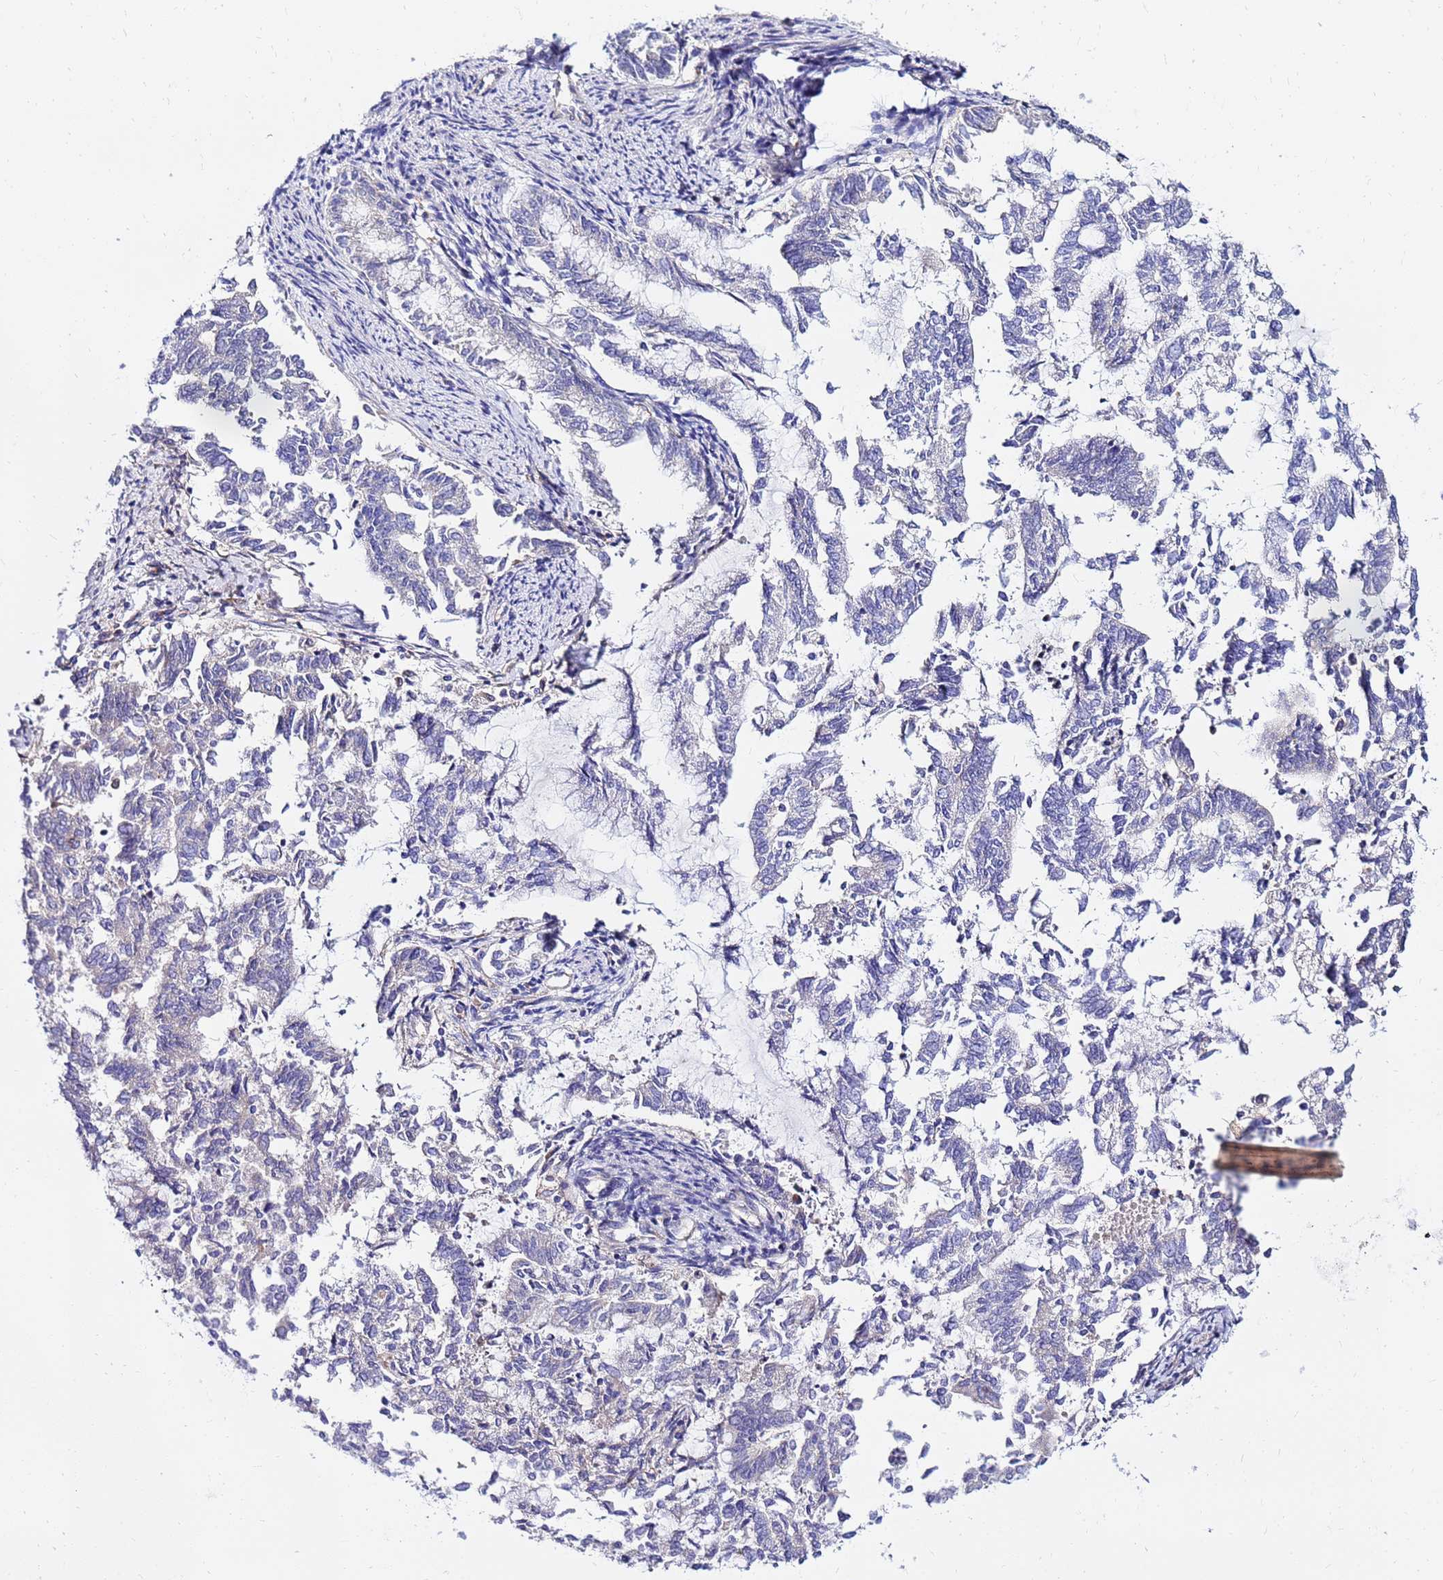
{"staining": {"intensity": "negative", "quantity": "none", "location": "none"}, "tissue": "endometrial cancer", "cell_type": "Tumor cells", "image_type": "cancer", "snomed": [{"axis": "morphology", "description": "Adenocarcinoma, NOS"}, {"axis": "topography", "description": "Endometrium"}], "caption": "This micrograph is of endometrial cancer stained with immunohistochemistry to label a protein in brown with the nuclei are counter-stained blue. There is no staining in tumor cells.", "gene": "HERC5", "patient": {"sex": "female", "age": 79}}